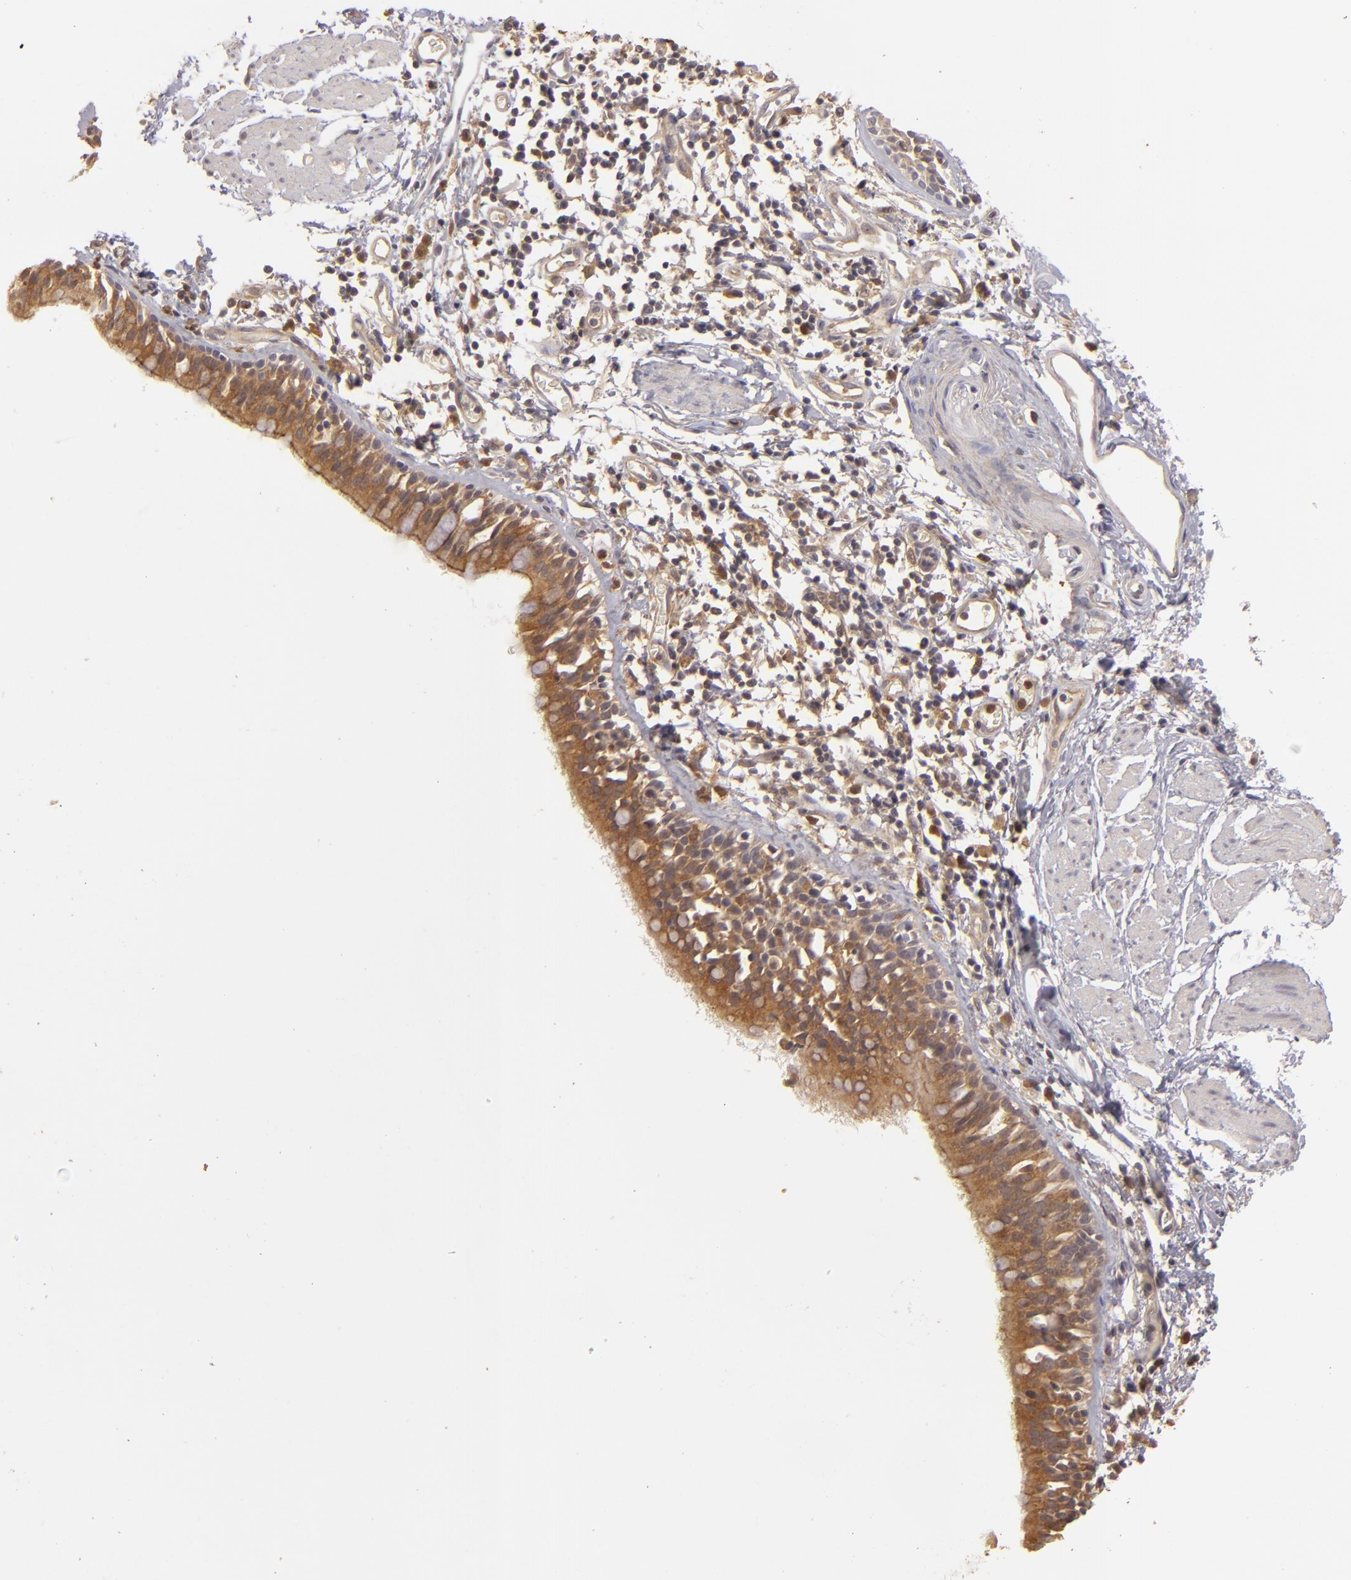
{"staining": {"intensity": "strong", "quantity": ">75%", "location": "cytoplasmic/membranous"}, "tissue": "bronchus", "cell_type": "Respiratory epithelial cells", "image_type": "normal", "snomed": [{"axis": "morphology", "description": "Normal tissue, NOS"}, {"axis": "topography", "description": "Lymph node of abdomen"}, {"axis": "topography", "description": "Lymph node of pelvis"}], "caption": "Protein staining of benign bronchus demonstrates strong cytoplasmic/membranous positivity in about >75% of respiratory epithelial cells.", "gene": "PRKCD", "patient": {"sex": "female", "age": 65}}